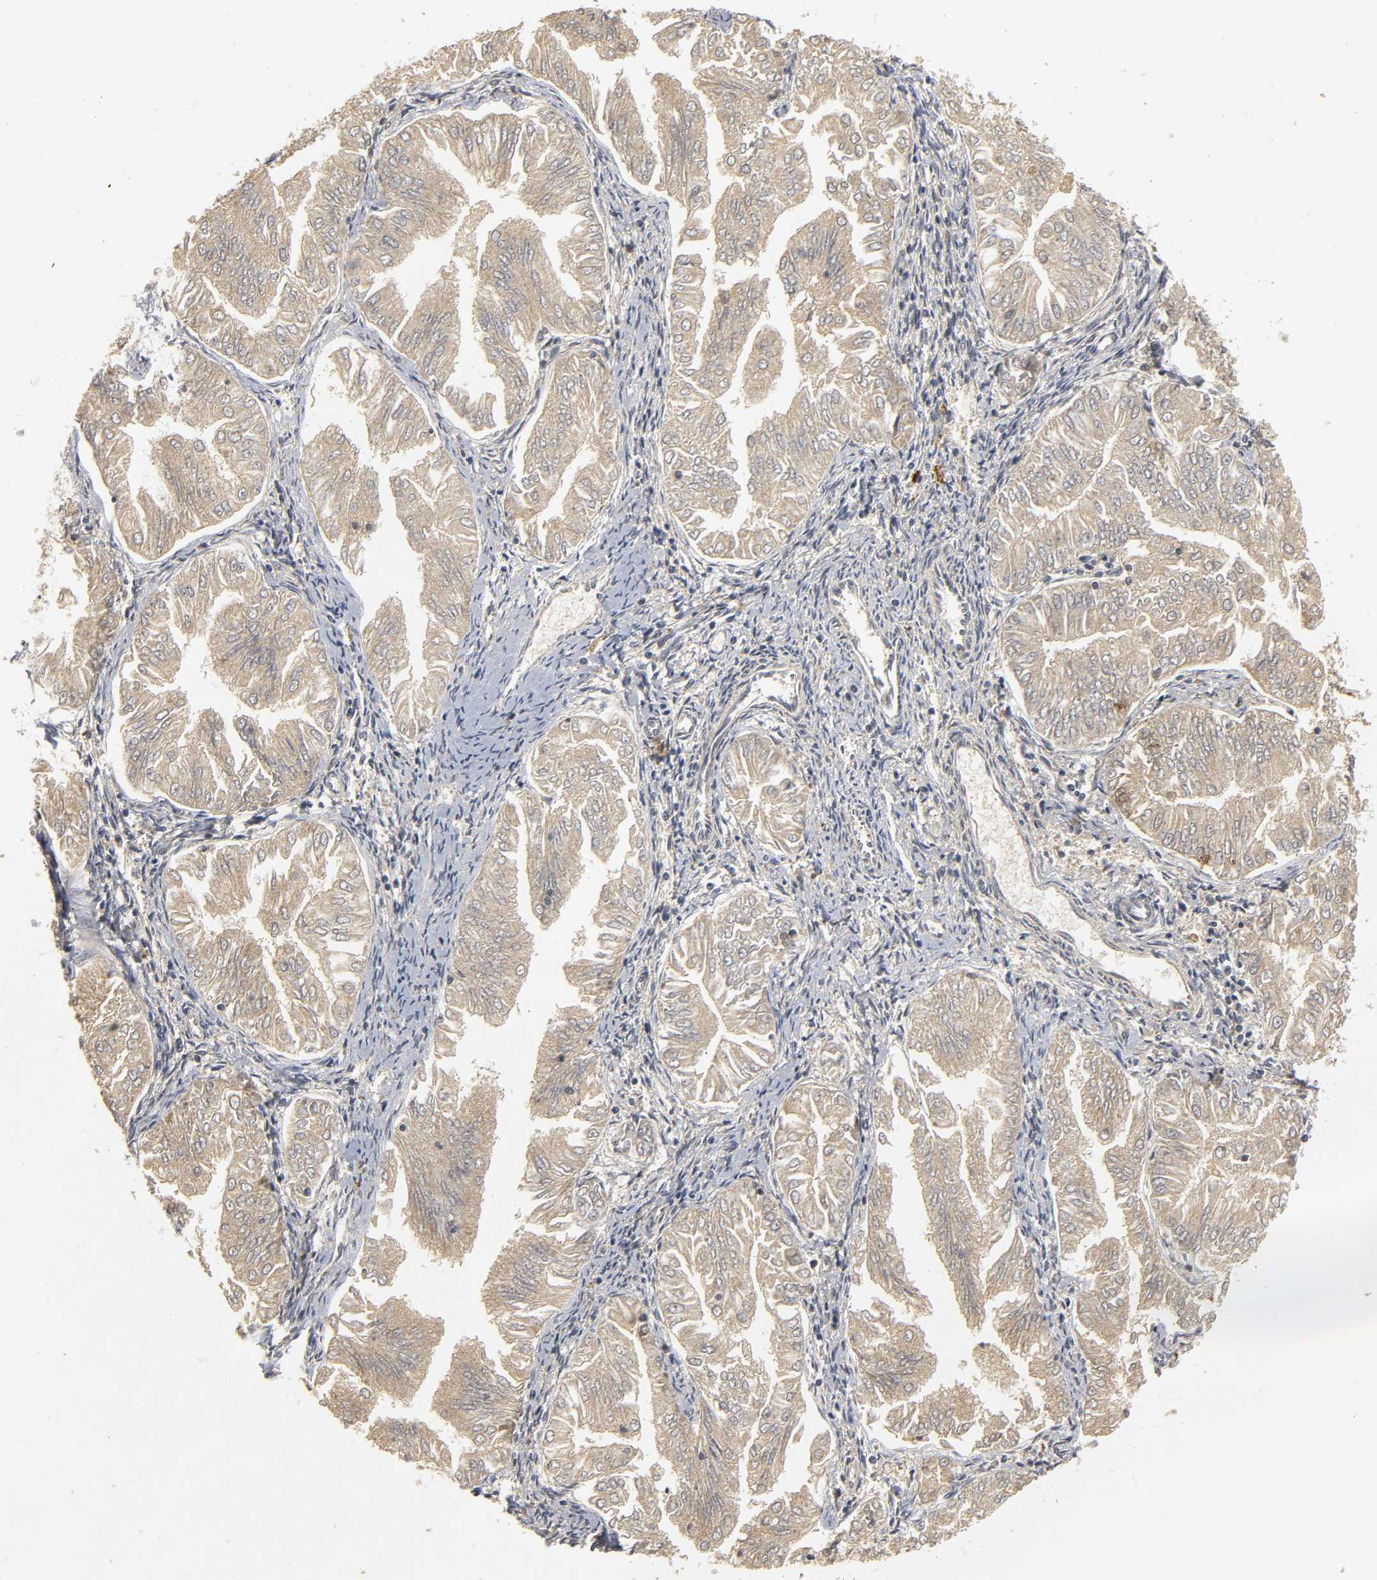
{"staining": {"intensity": "weak", "quantity": "<25%", "location": "cytoplasmic/membranous"}, "tissue": "endometrial cancer", "cell_type": "Tumor cells", "image_type": "cancer", "snomed": [{"axis": "morphology", "description": "Adenocarcinoma, NOS"}, {"axis": "topography", "description": "Endometrium"}], "caption": "An image of human endometrial adenocarcinoma is negative for staining in tumor cells. (Stains: DAB (3,3'-diaminobenzidine) IHC with hematoxylin counter stain, Microscopy: brightfield microscopy at high magnification).", "gene": "TRAF6", "patient": {"sex": "female", "age": 53}}